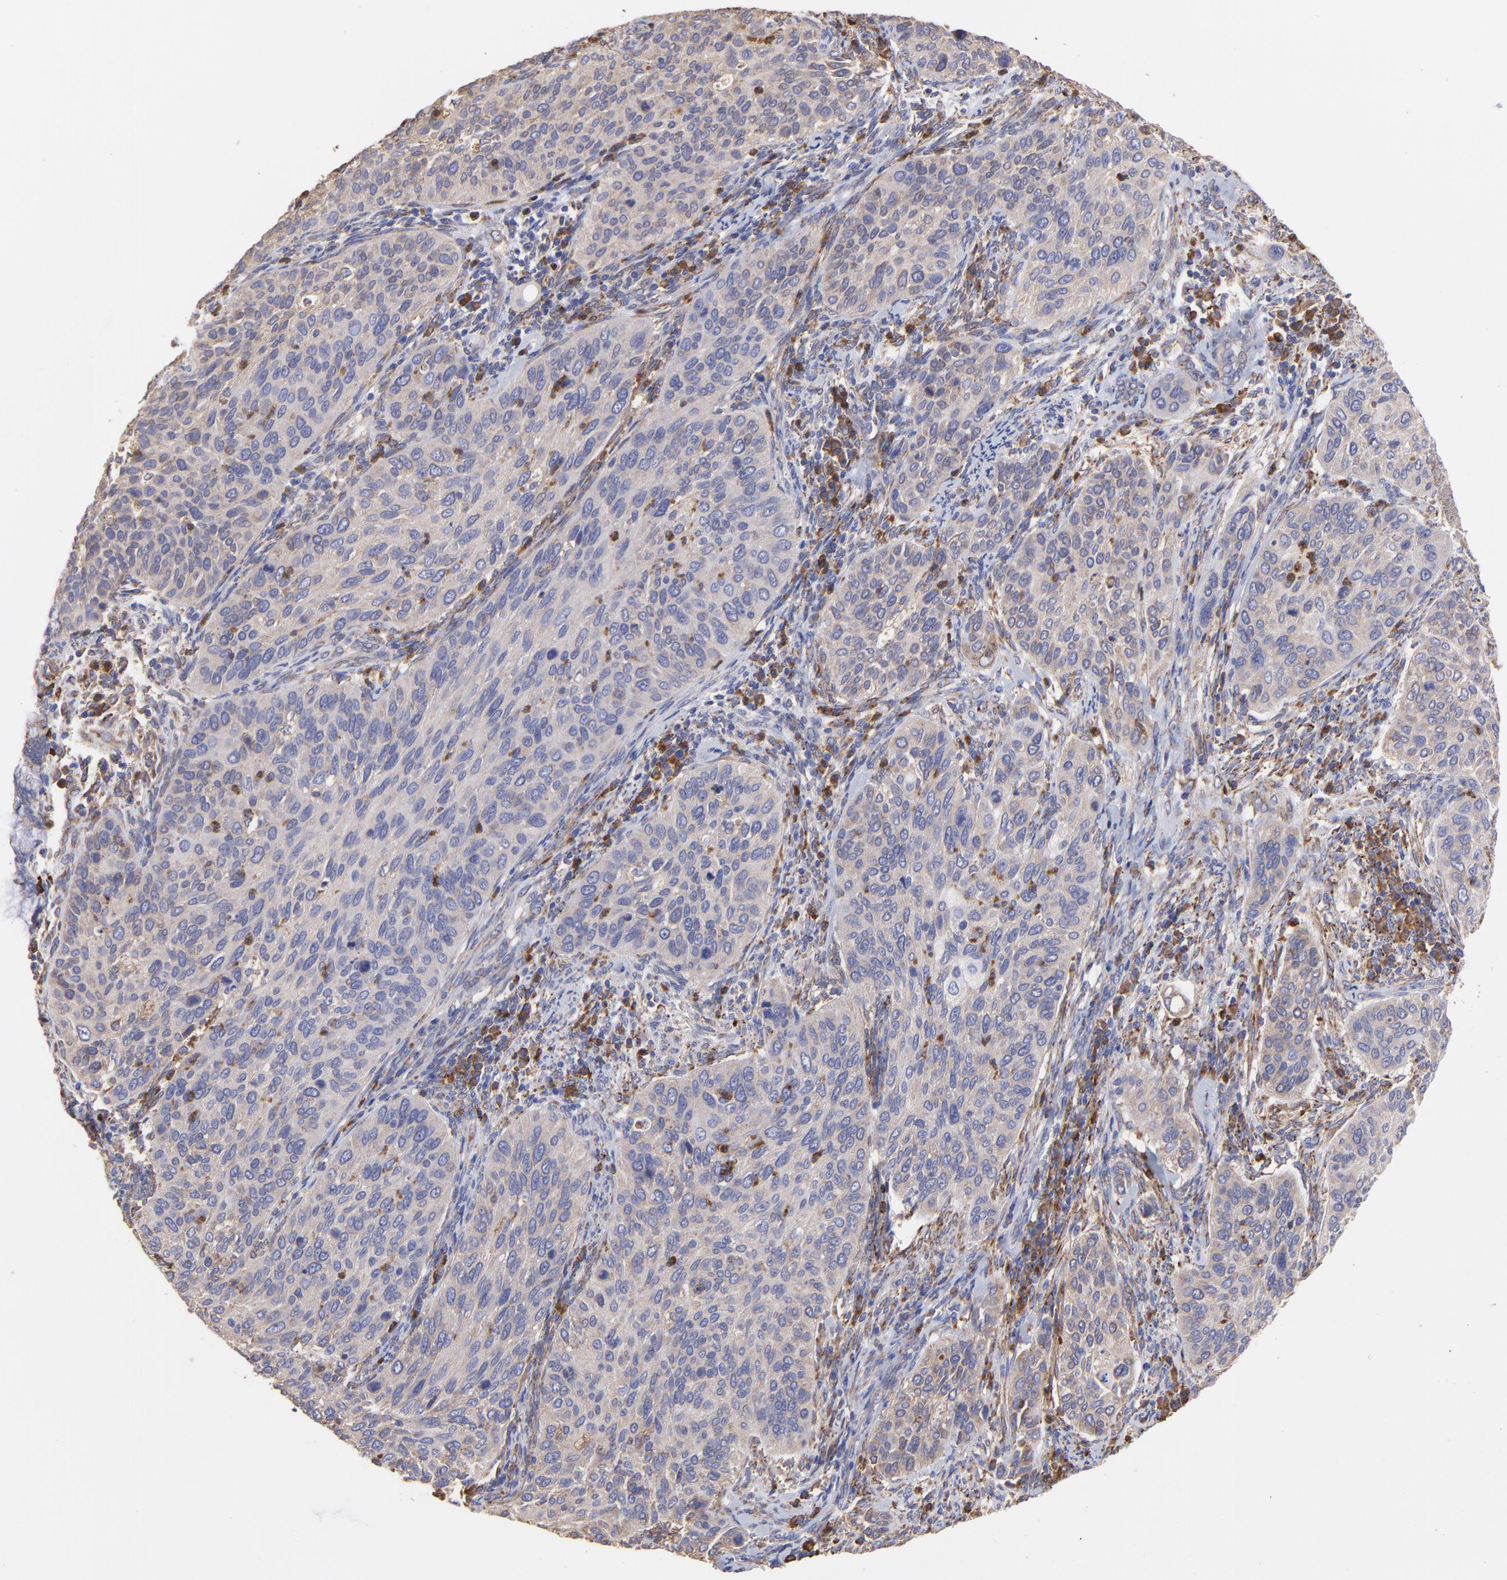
{"staining": {"intensity": "weak", "quantity": "25%-75%", "location": "cytoplasmic/membranous"}, "tissue": "cervical cancer", "cell_type": "Tumor cells", "image_type": "cancer", "snomed": [{"axis": "morphology", "description": "Squamous cell carcinoma, NOS"}, {"axis": "topography", "description": "Cervix"}], "caption": "DAB immunohistochemical staining of cervical squamous cell carcinoma displays weak cytoplasmic/membranous protein expression in approximately 25%-75% of tumor cells.", "gene": "PFKM", "patient": {"sex": "female", "age": 57}}